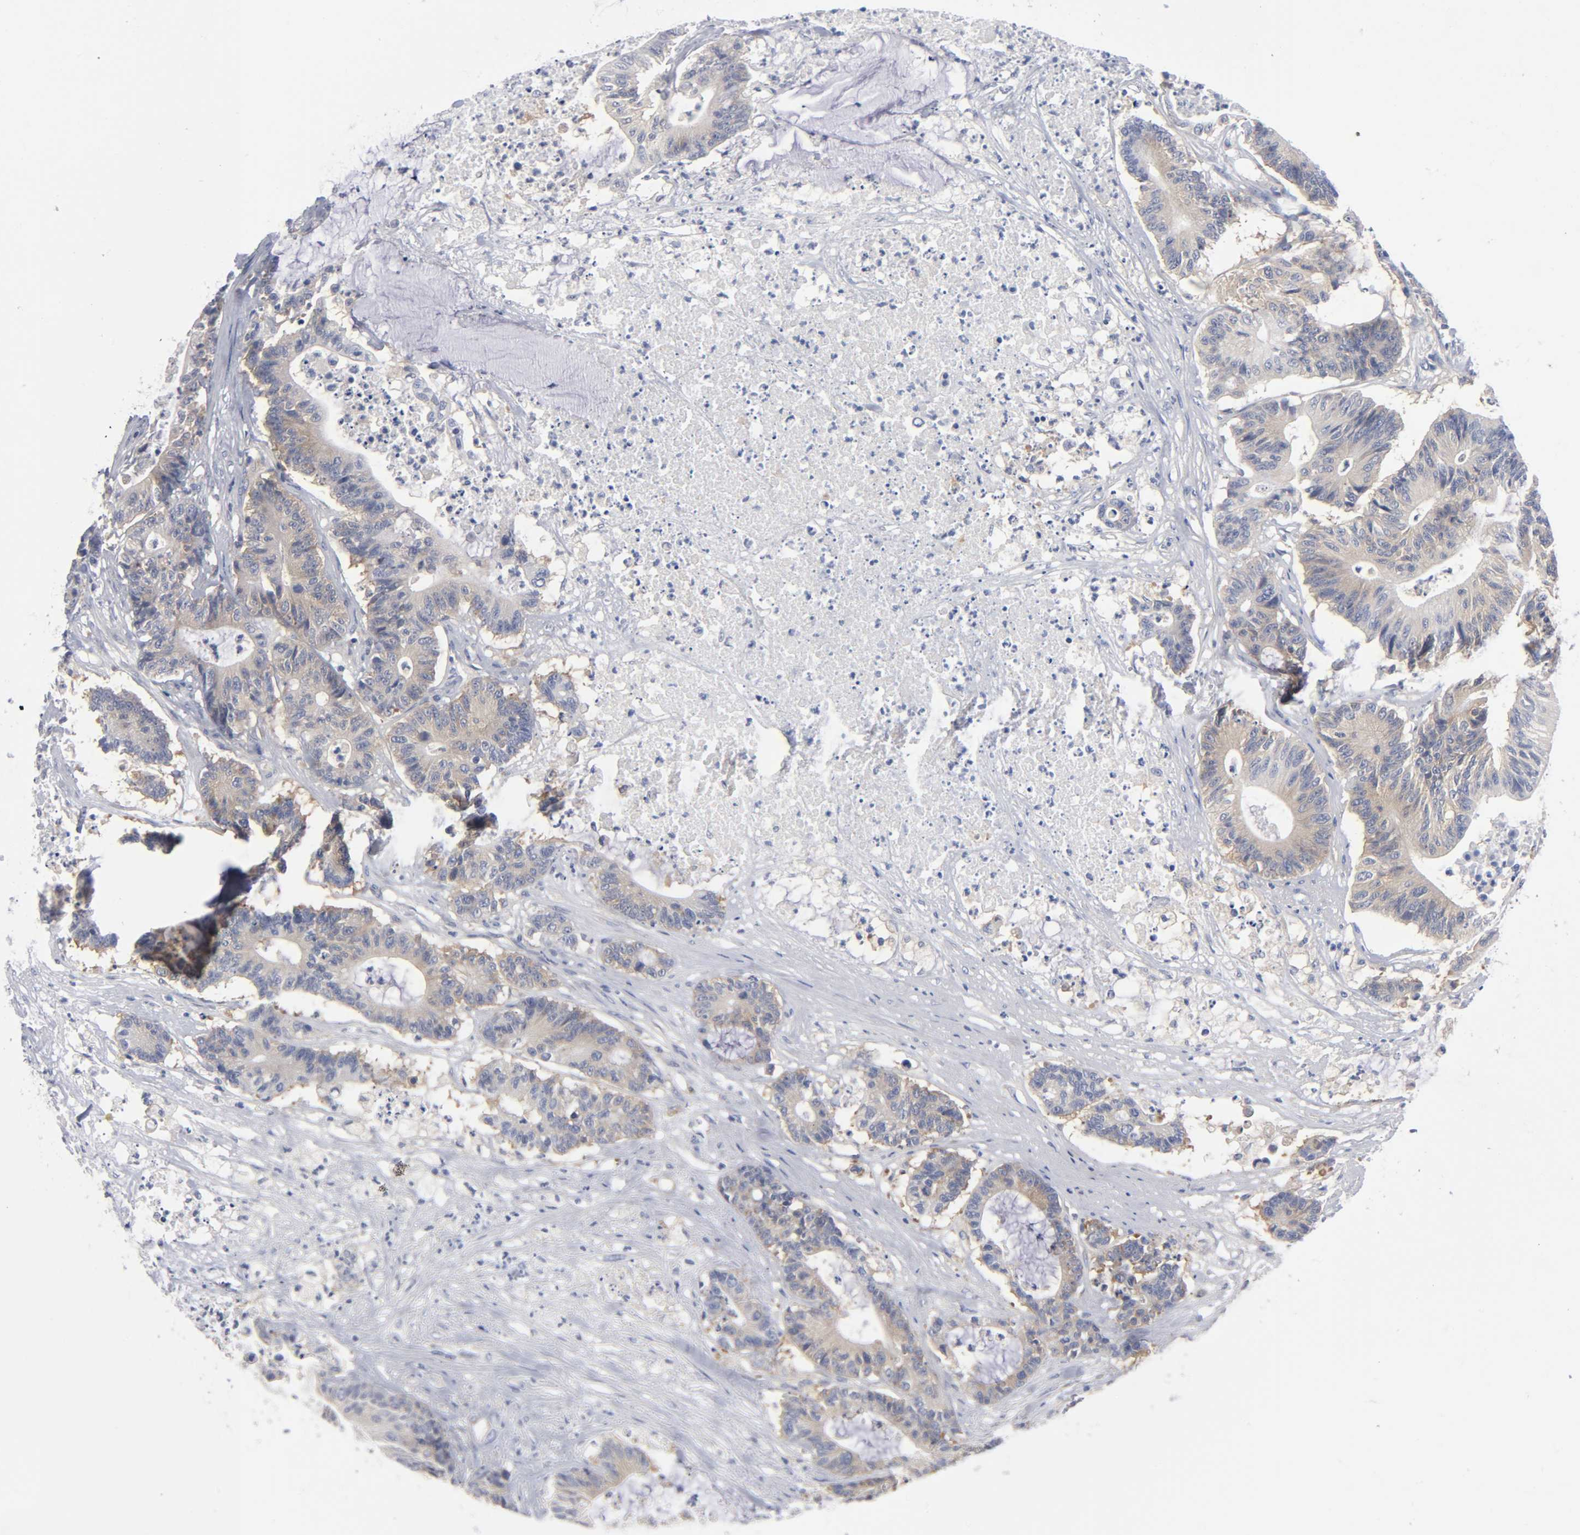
{"staining": {"intensity": "moderate", "quantity": ">75%", "location": "cytoplasmic/membranous"}, "tissue": "colorectal cancer", "cell_type": "Tumor cells", "image_type": "cancer", "snomed": [{"axis": "morphology", "description": "Adenocarcinoma, NOS"}, {"axis": "topography", "description": "Colon"}], "caption": "The micrograph shows staining of colorectal cancer (adenocarcinoma), revealing moderate cytoplasmic/membranous protein staining (brown color) within tumor cells.", "gene": "CD86", "patient": {"sex": "female", "age": 84}}